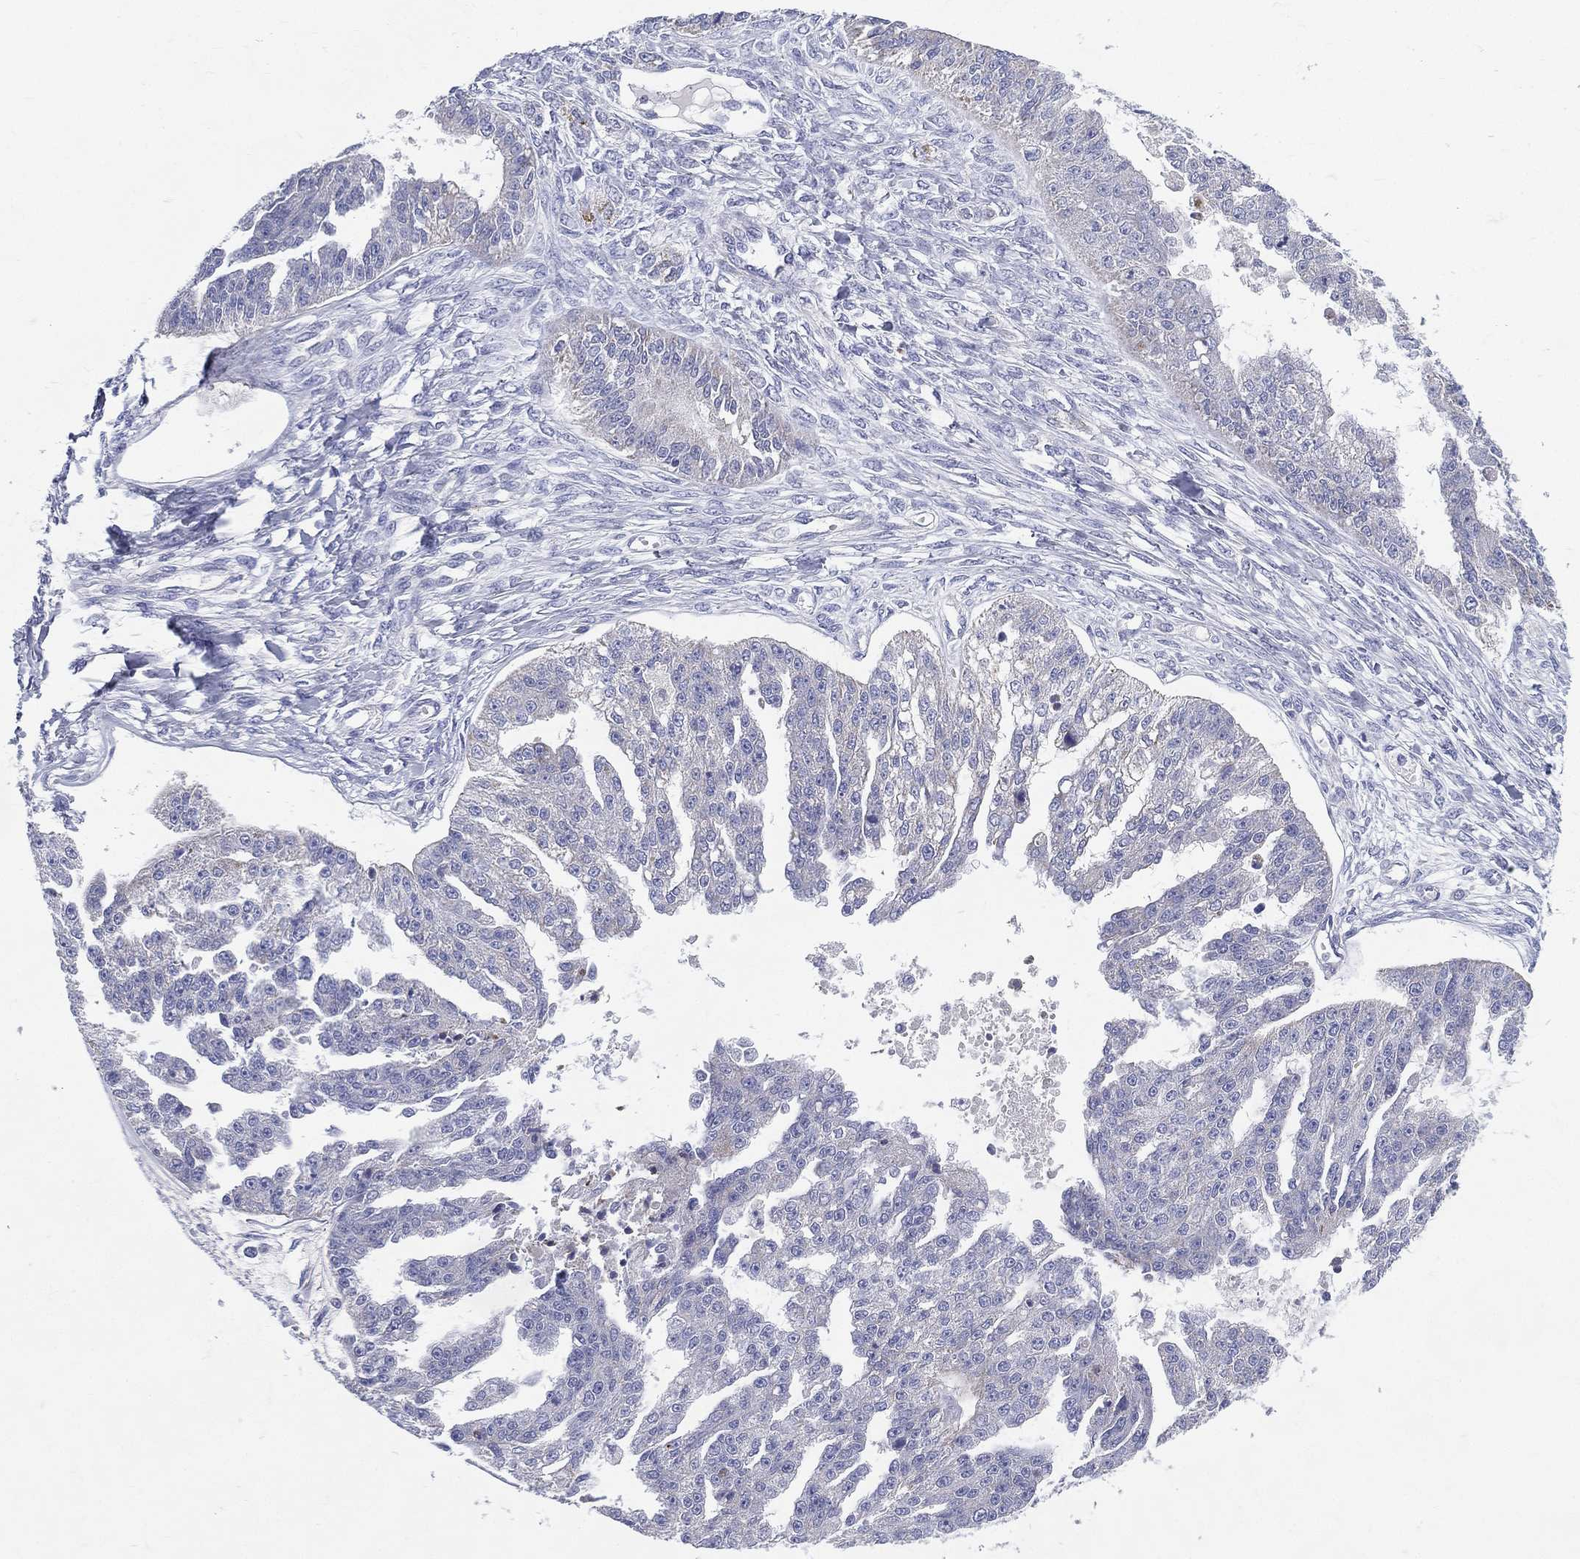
{"staining": {"intensity": "negative", "quantity": "none", "location": "none"}, "tissue": "ovarian cancer", "cell_type": "Tumor cells", "image_type": "cancer", "snomed": [{"axis": "morphology", "description": "Cystadenocarcinoma, serous, NOS"}, {"axis": "topography", "description": "Ovary"}], "caption": "Ovarian cancer (serous cystadenocarcinoma) stained for a protein using immunohistochemistry exhibits no expression tumor cells.", "gene": "PWWP3A", "patient": {"sex": "female", "age": 58}}